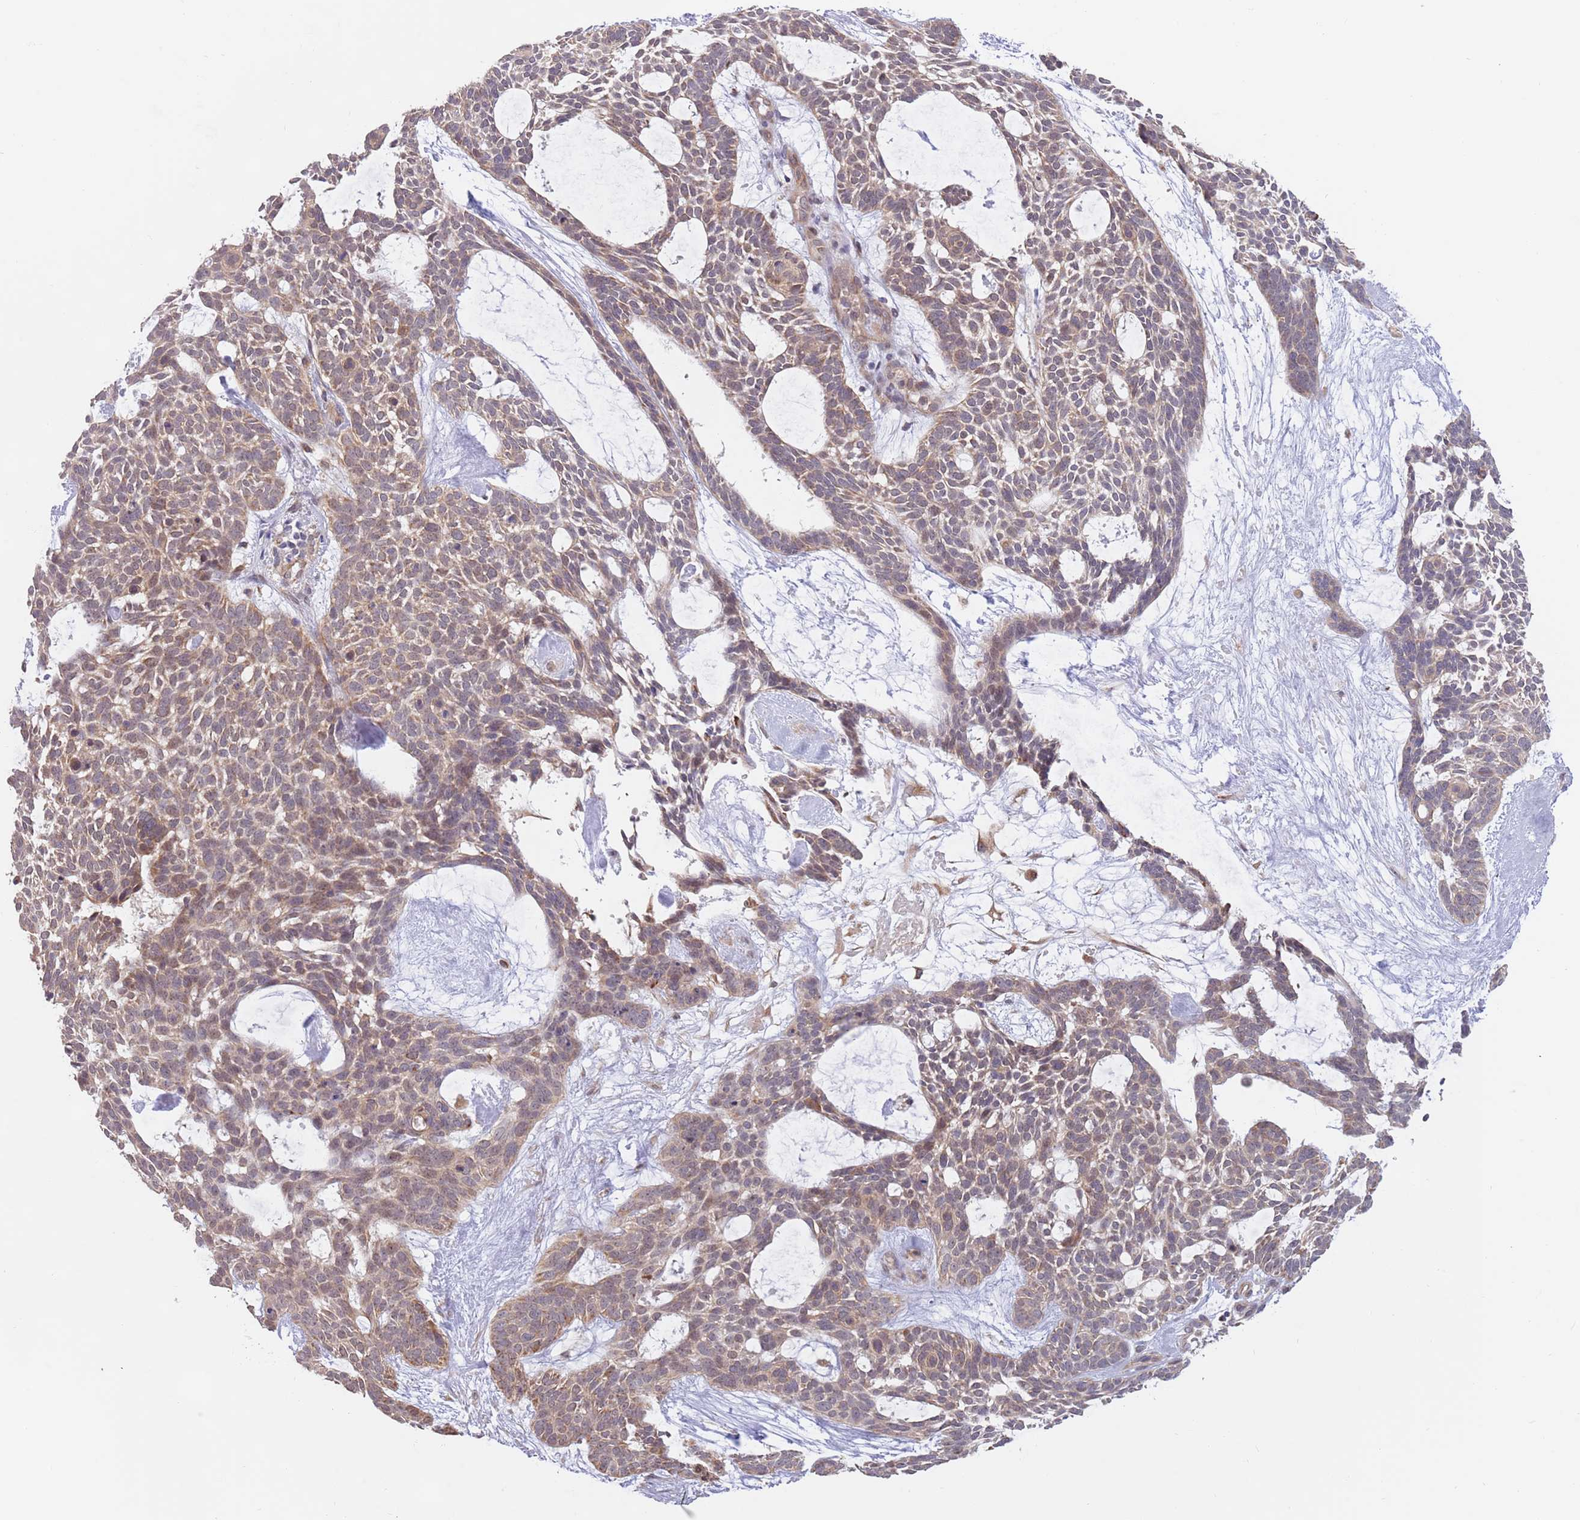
{"staining": {"intensity": "moderate", "quantity": ">75%", "location": "cytoplasmic/membranous"}, "tissue": "skin cancer", "cell_type": "Tumor cells", "image_type": "cancer", "snomed": [{"axis": "morphology", "description": "Basal cell carcinoma"}, {"axis": "topography", "description": "Skin"}], "caption": "Basal cell carcinoma (skin) stained for a protein reveals moderate cytoplasmic/membranous positivity in tumor cells. Immunohistochemistry stains the protein of interest in brown and the nuclei are stained blue.", "gene": "UQCC3", "patient": {"sex": "male", "age": 61}}